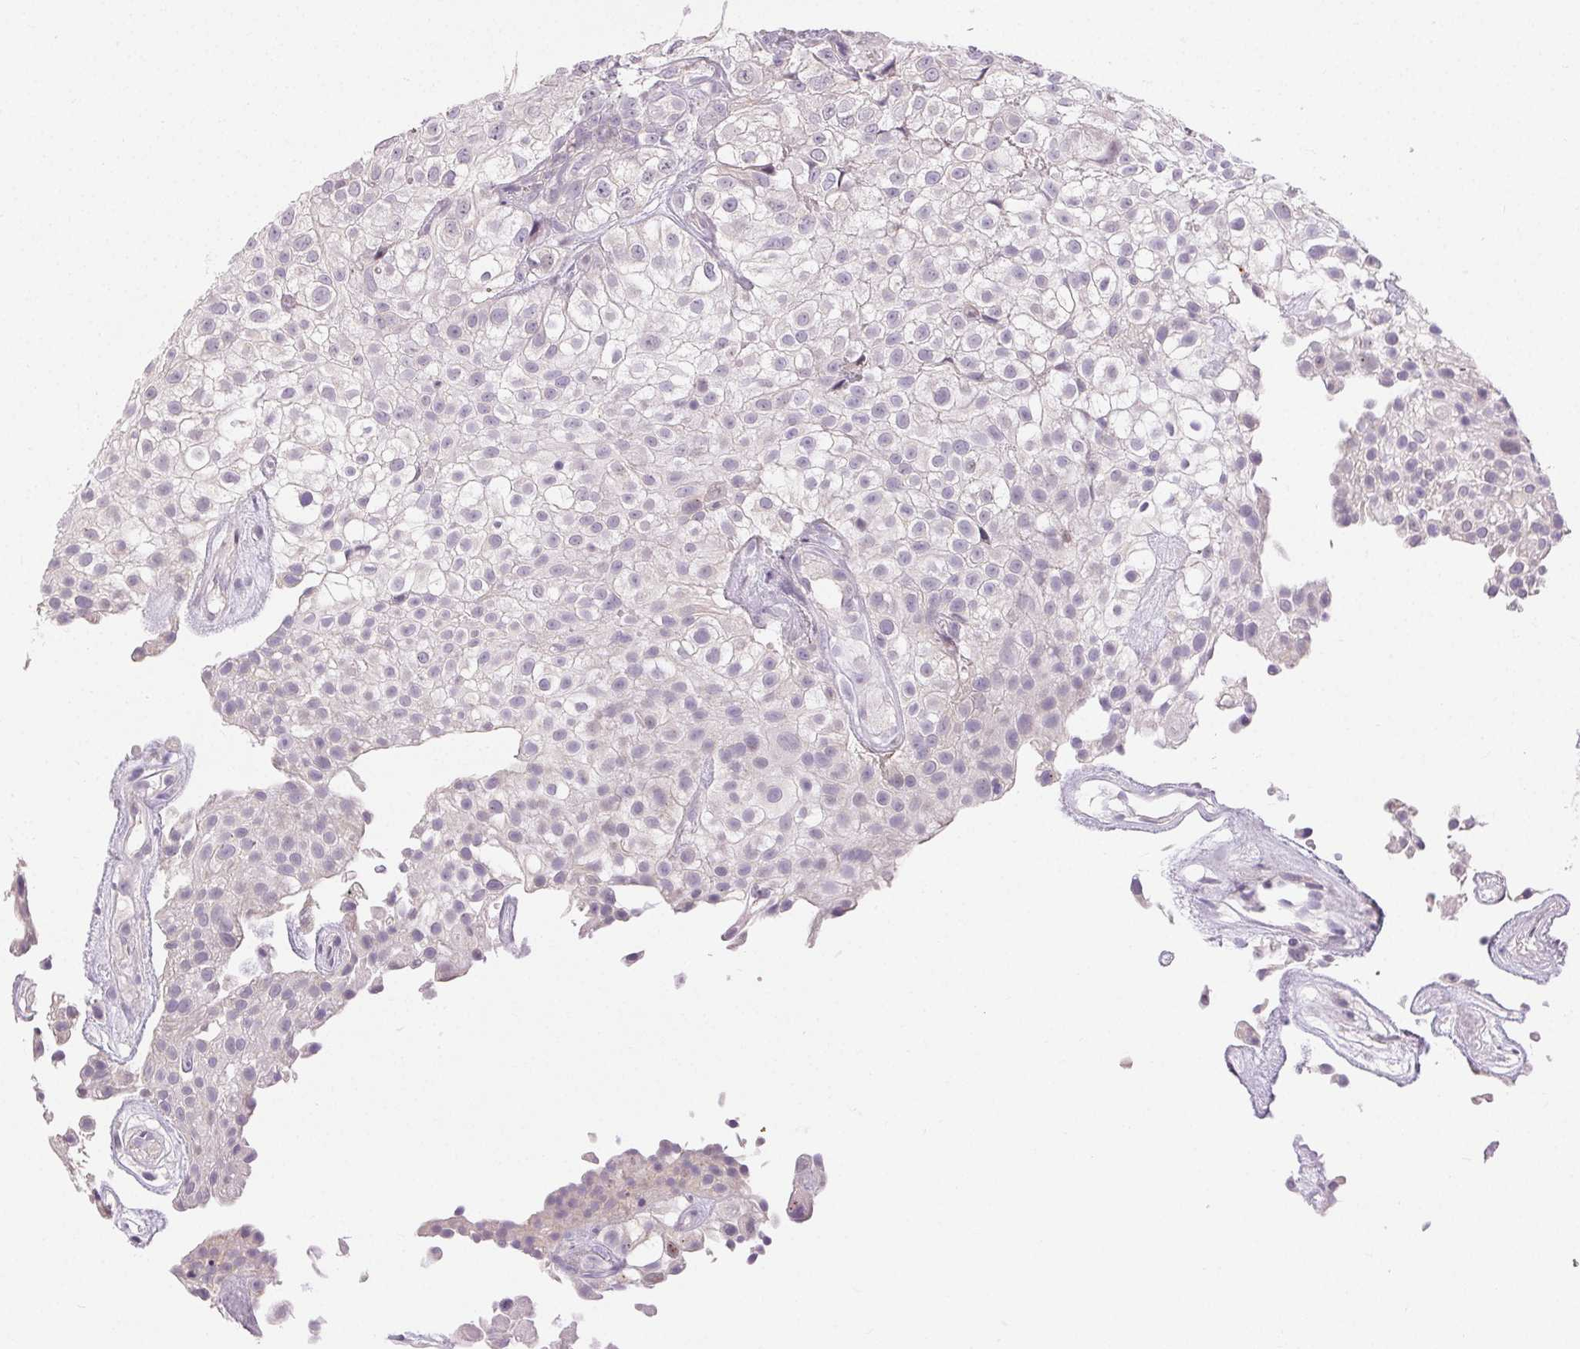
{"staining": {"intensity": "negative", "quantity": "none", "location": "none"}, "tissue": "urothelial cancer", "cell_type": "Tumor cells", "image_type": "cancer", "snomed": [{"axis": "morphology", "description": "Urothelial carcinoma, High grade"}, {"axis": "topography", "description": "Urinary bladder"}], "caption": "Immunohistochemistry (IHC) of urothelial cancer shows no staining in tumor cells.", "gene": "RPGRIP1", "patient": {"sex": "male", "age": 56}}